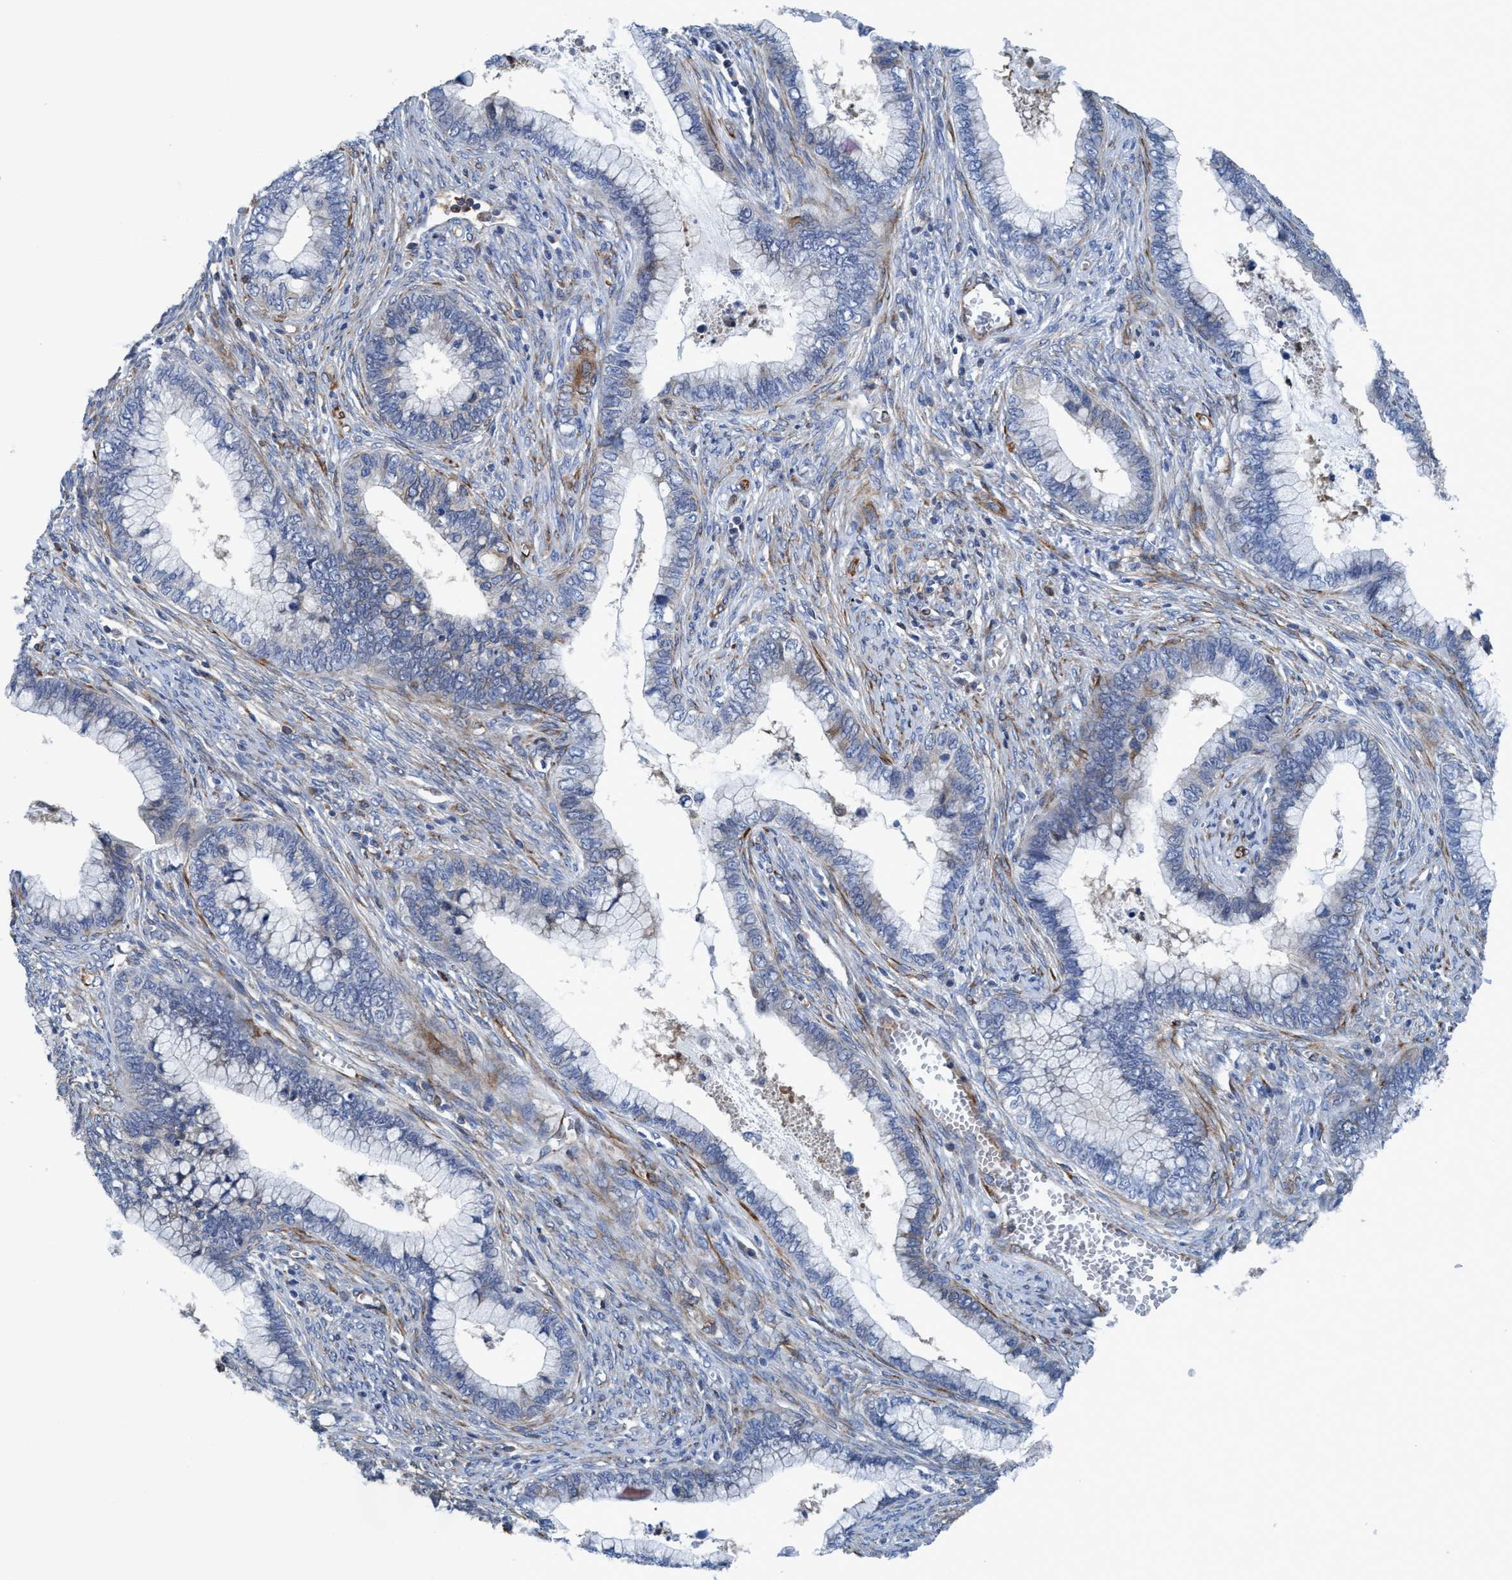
{"staining": {"intensity": "negative", "quantity": "none", "location": "none"}, "tissue": "cervical cancer", "cell_type": "Tumor cells", "image_type": "cancer", "snomed": [{"axis": "morphology", "description": "Adenocarcinoma, NOS"}, {"axis": "topography", "description": "Cervix"}], "caption": "Protein analysis of cervical adenocarcinoma reveals no significant expression in tumor cells.", "gene": "NMT1", "patient": {"sex": "female", "age": 44}}